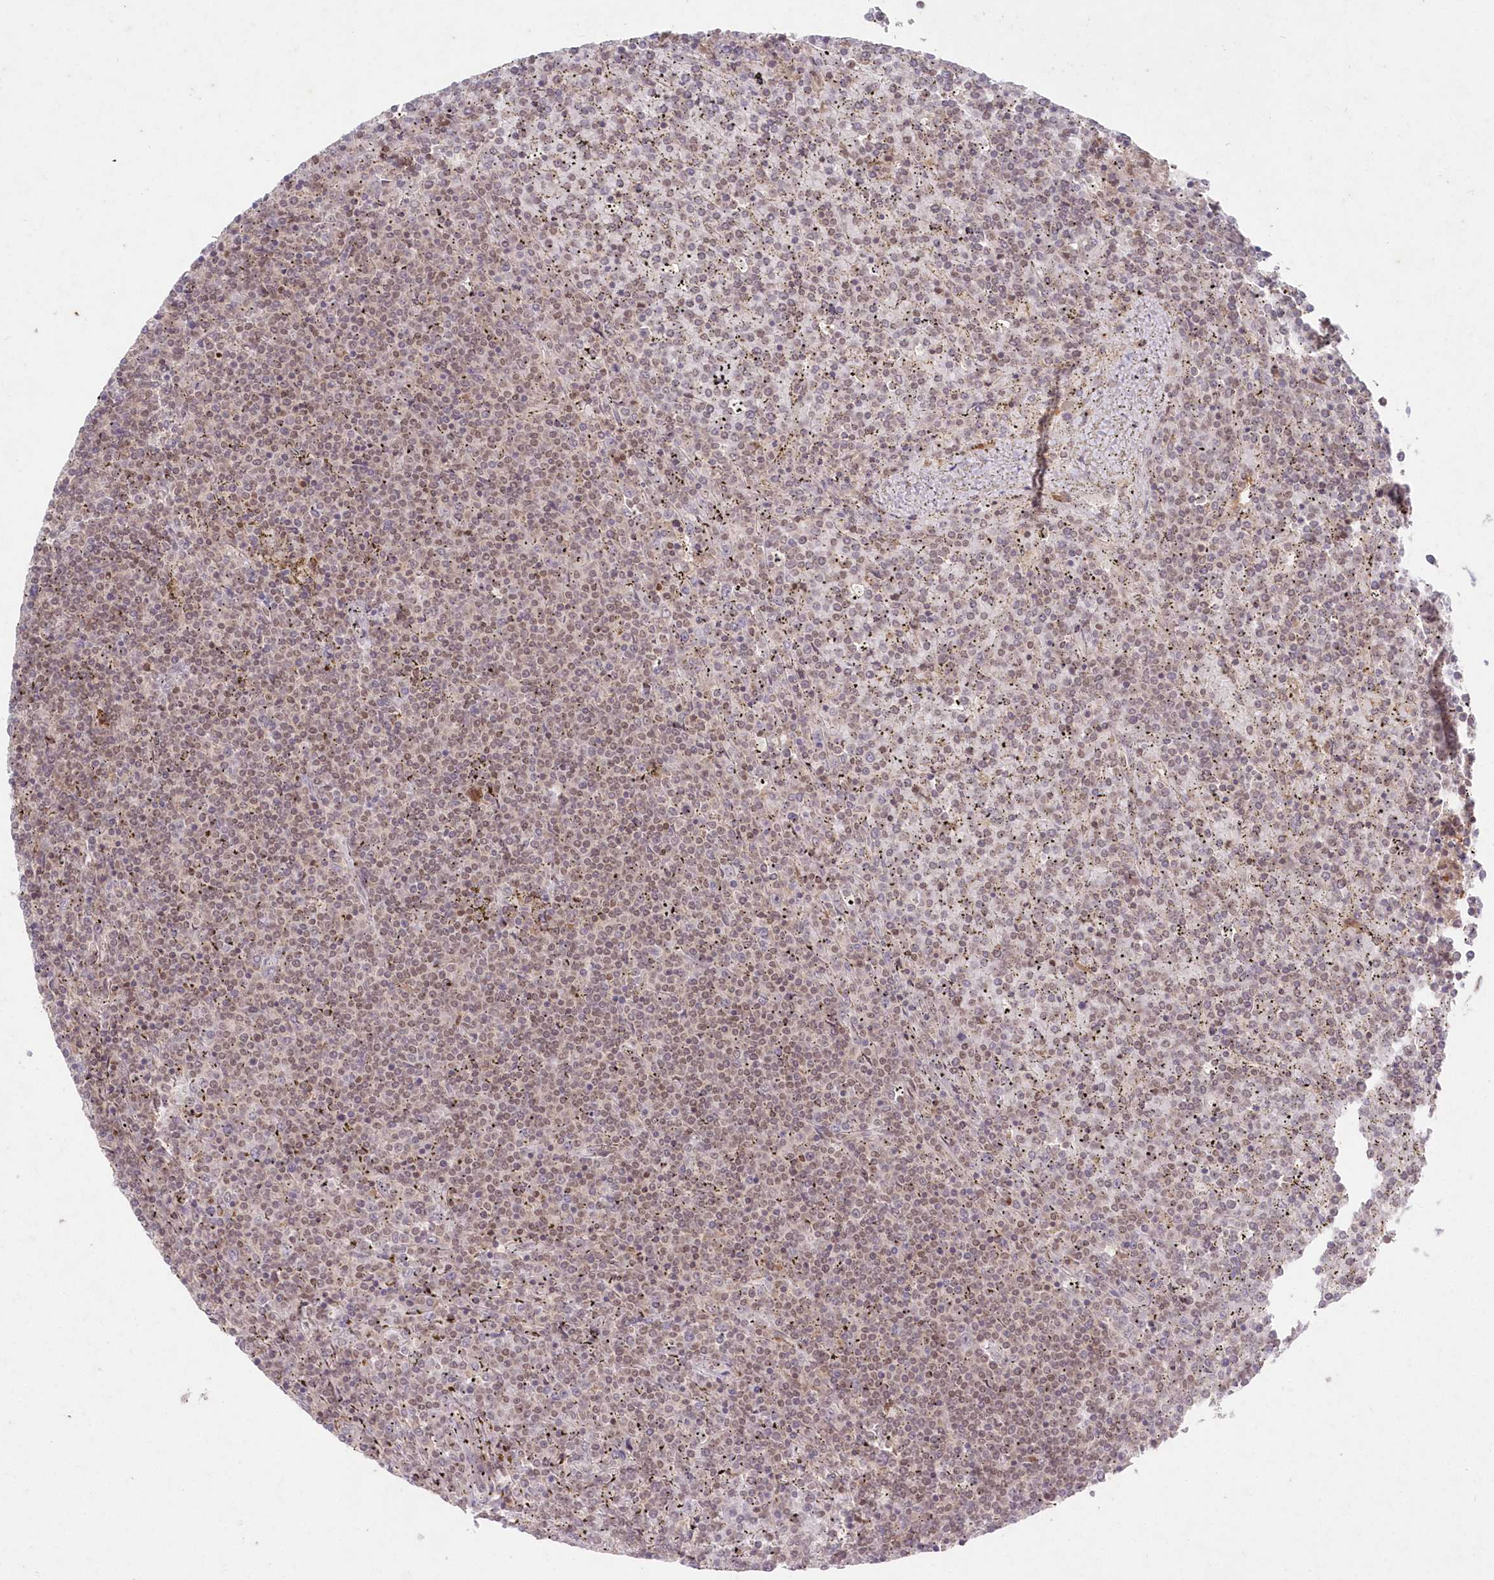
{"staining": {"intensity": "weak", "quantity": "25%-75%", "location": "nuclear"}, "tissue": "lymphoma", "cell_type": "Tumor cells", "image_type": "cancer", "snomed": [{"axis": "morphology", "description": "Malignant lymphoma, non-Hodgkin's type, Low grade"}, {"axis": "topography", "description": "Spleen"}], "caption": "A histopathology image of human lymphoma stained for a protein shows weak nuclear brown staining in tumor cells.", "gene": "ASCC1", "patient": {"sex": "female", "age": 19}}